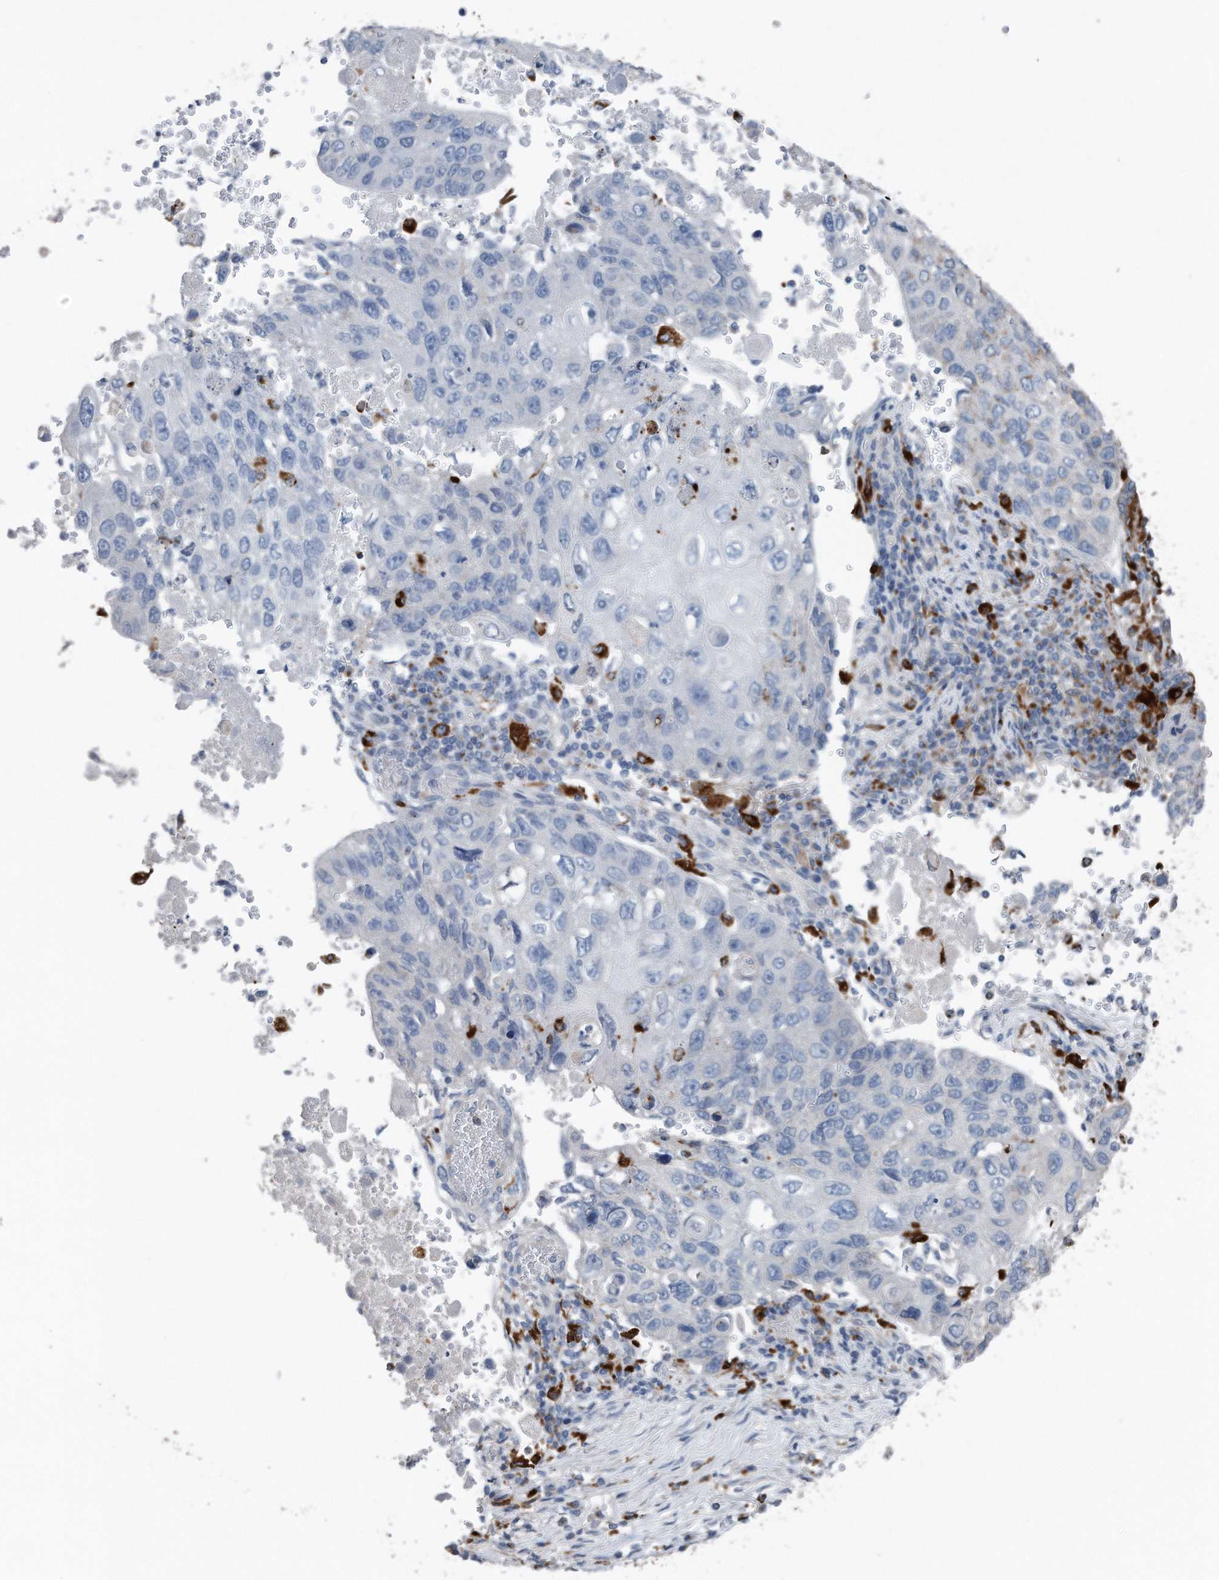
{"staining": {"intensity": "negative", "quantity": "none", "location": "none"}, "tissue": "lung cancer", "cell_type": "Tumor cells", "image_type": "cancer", "snomed": [{"axis": "morphology", "description": "Squamous cell carcinoma, NOS"}, {"axis": "topography", "description": "Lung"}], "caption": "IHC image of neoplastic tissue: human squamous cell carcinoma (lung) stained with DAB shows no significant protein positivity in tumor cells.", "gene": "ZNF772", "patient": {"sex": "male", "age": 61}}